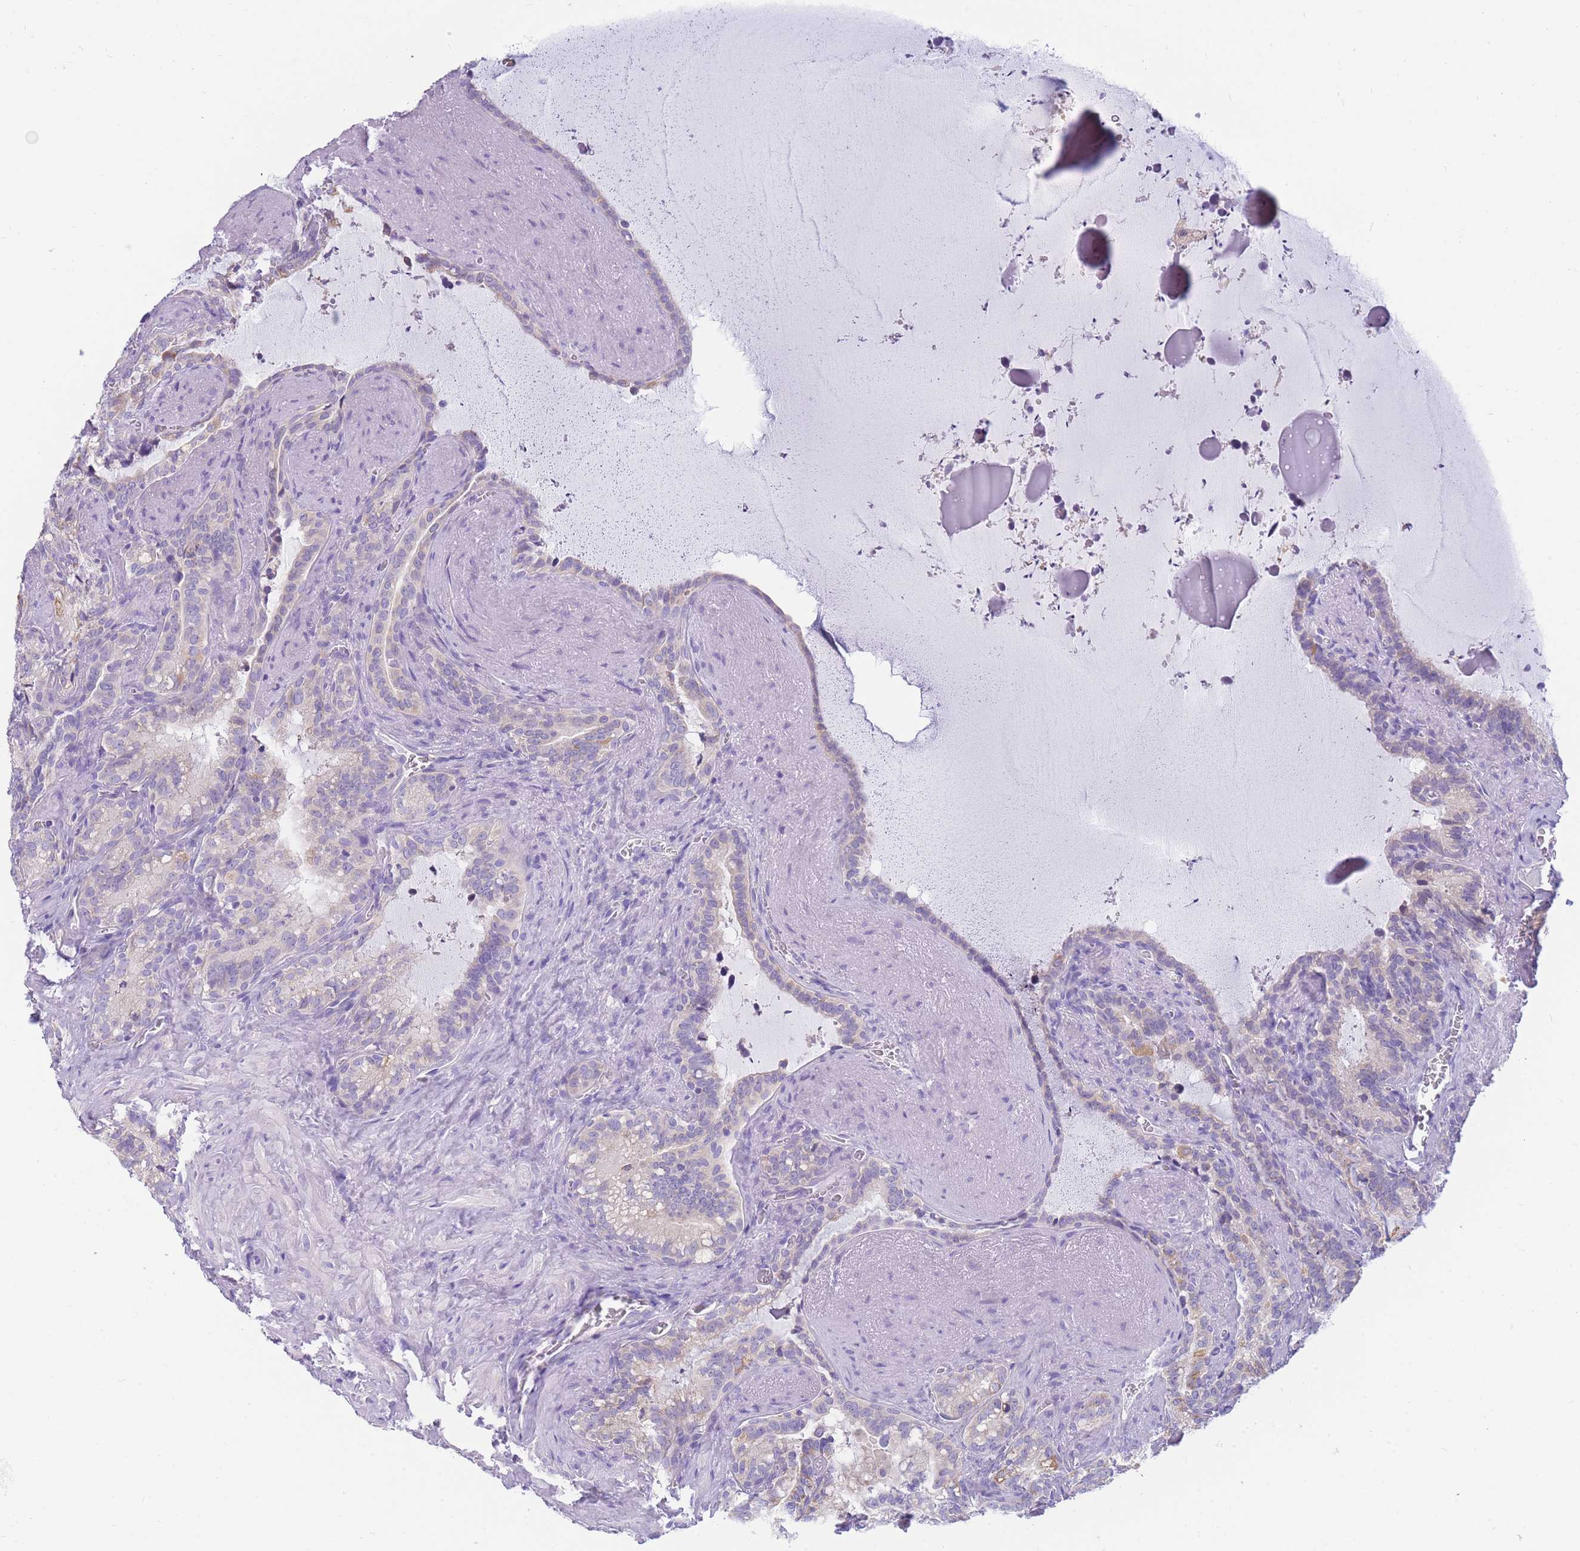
{"staining": {"intensity": "weak", "quantity": "<25%", "location": "cytoplasmic/membranous"}, "tissue": "seminal vesicle", "cell_type": "Glandular cells", "image_type": "normal", "snomed": [{"axis": "morphology", "description": "Normal tissue, NOS"}, {"axis": "topography", "description": "Prostate"}, {"axis": "topography", "description": "Seminal veicle"}], "caption": "Seminal vesicle was stained to show a protein in brown. There is no significant expression in glandular cells. (DAB (3,3'-diaminobenzidine) IHC, high magnification).", "gene": "DHRS11", "patient": {"sex": "male", "age": 58}}